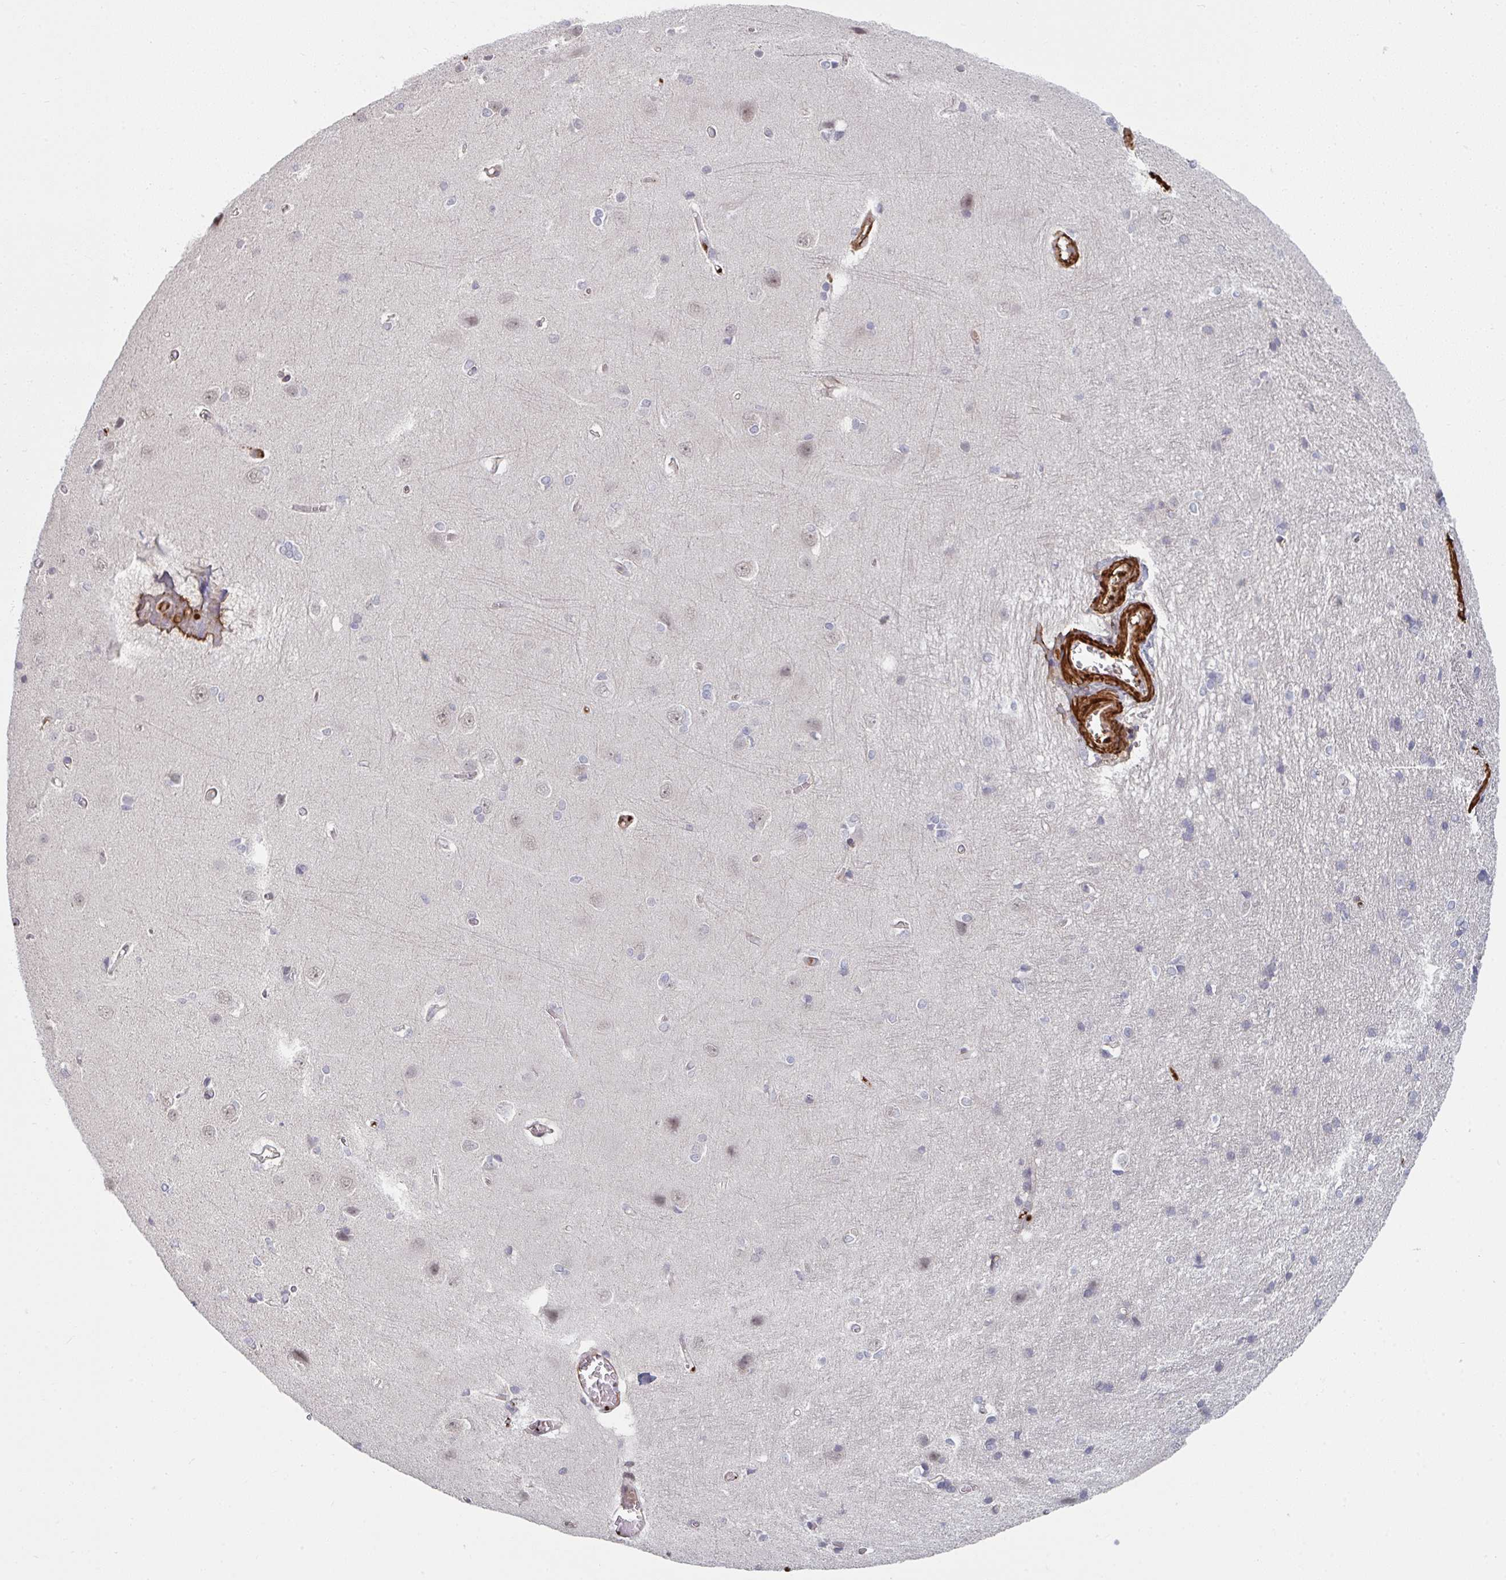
{"staining": {"intensity": "moderate", "quantity": "<25%", "location": "nuclear"}, "tissue": "cerebral cortex", "cell_type": "Endothelial cells", "image_type": "normal", "snomed": [{"axis": "morphology", "description": "Normal tissue, NOS"}, {"axis": "topography", "description": "Cerebral cortex"}], "caption": "This photomicrograph demonstrates IHC staining of unremarkable cerebral cortex, with low moderate nuclear expression in approximately <25% of endothelial cells.", "gene": "NEURL4", "patient": {"sex": "male", "age": 37}}